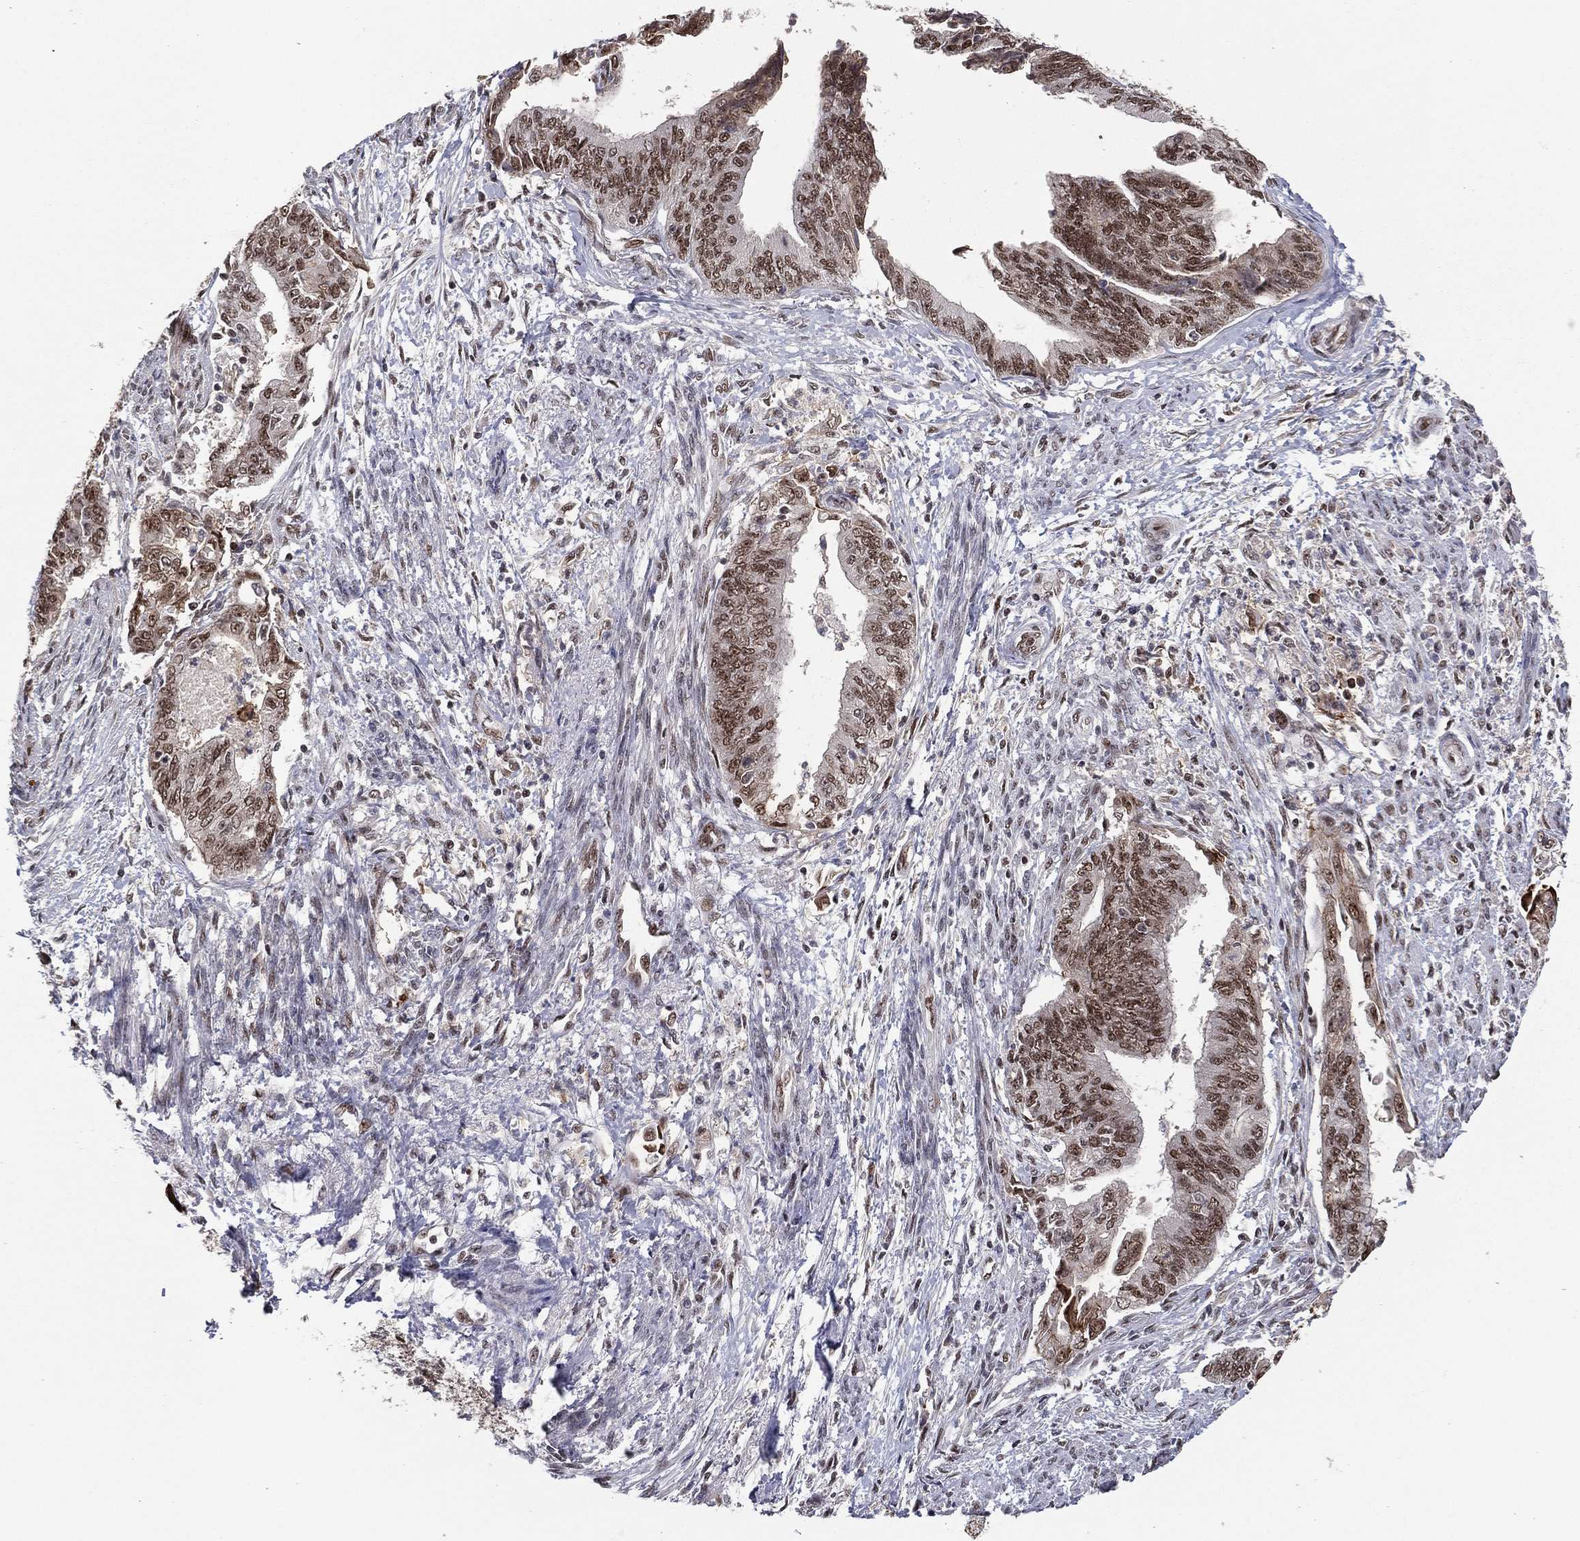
{"staining": {"intensity": "strong", "quantity": "25%-75%", "location": "nuclear"}, "tissue": "endometrial cancer", "cell_type": "Tumor cells", "image_type": "cancer", "snomed": [{"axis": "morphology", "description": "Adenocarcinoma, NOS"}, {"axis": "topography", "description": "Endometrium"}], "caption": "Strong nuclear positivity is present in about 25%-75% of tumor cells in adenocarcinoma (endometrial). (DAB (3,3'-diaminobenzidine) IHC with brightfield microscopy, high magnification).", "gene": "GPALPP1", "patient": {"sex": "female", "age": 65}}